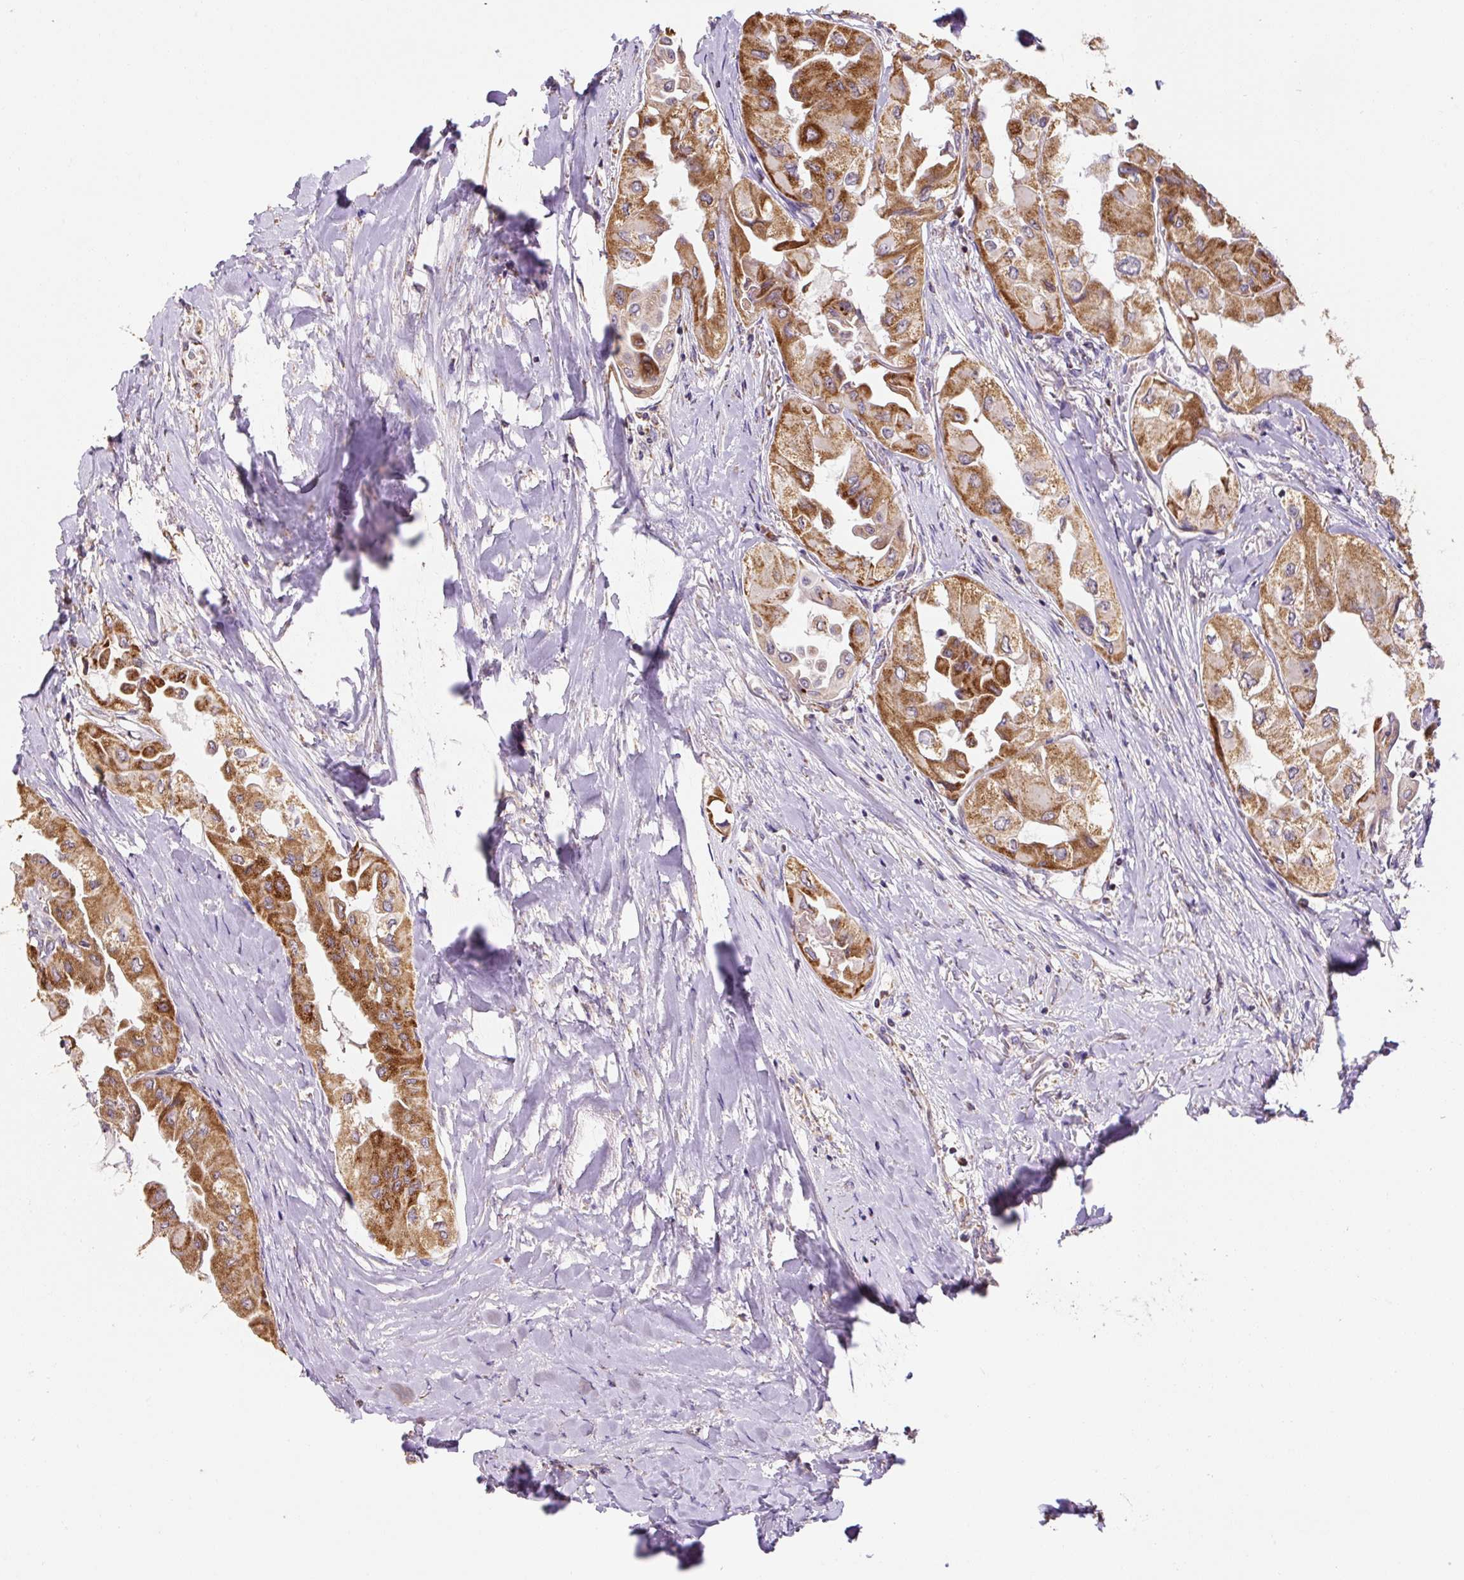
{"staining": {"intensity": "strong", "quantity": ">75%", "location": "cytoplasmic/membranous"}, "tissue": "thyroid cancer", "cell_type": "Tumor cells", "image_type": "cancer", "snomed": [{"axis": "morphology", "description": "Normal tissue, NOS"}, {"axis": "morphology", "description": "Papillary adenocarcinoma, NOS"}, {"axis": "topography", "description": "Thyroid gland"}], "caption": "High-power microscopy captured an immunohistochemistry micrograph of thyroid cancer (papillary adenocarcinoma), revealing strong cytoplasmic/membranous expression in about >75% of tumor cells. (DAB IHC with brightfield microscopy, high magnification).", "gene": "MFSD9", "patient": {"sex": "female", "age": 59}}